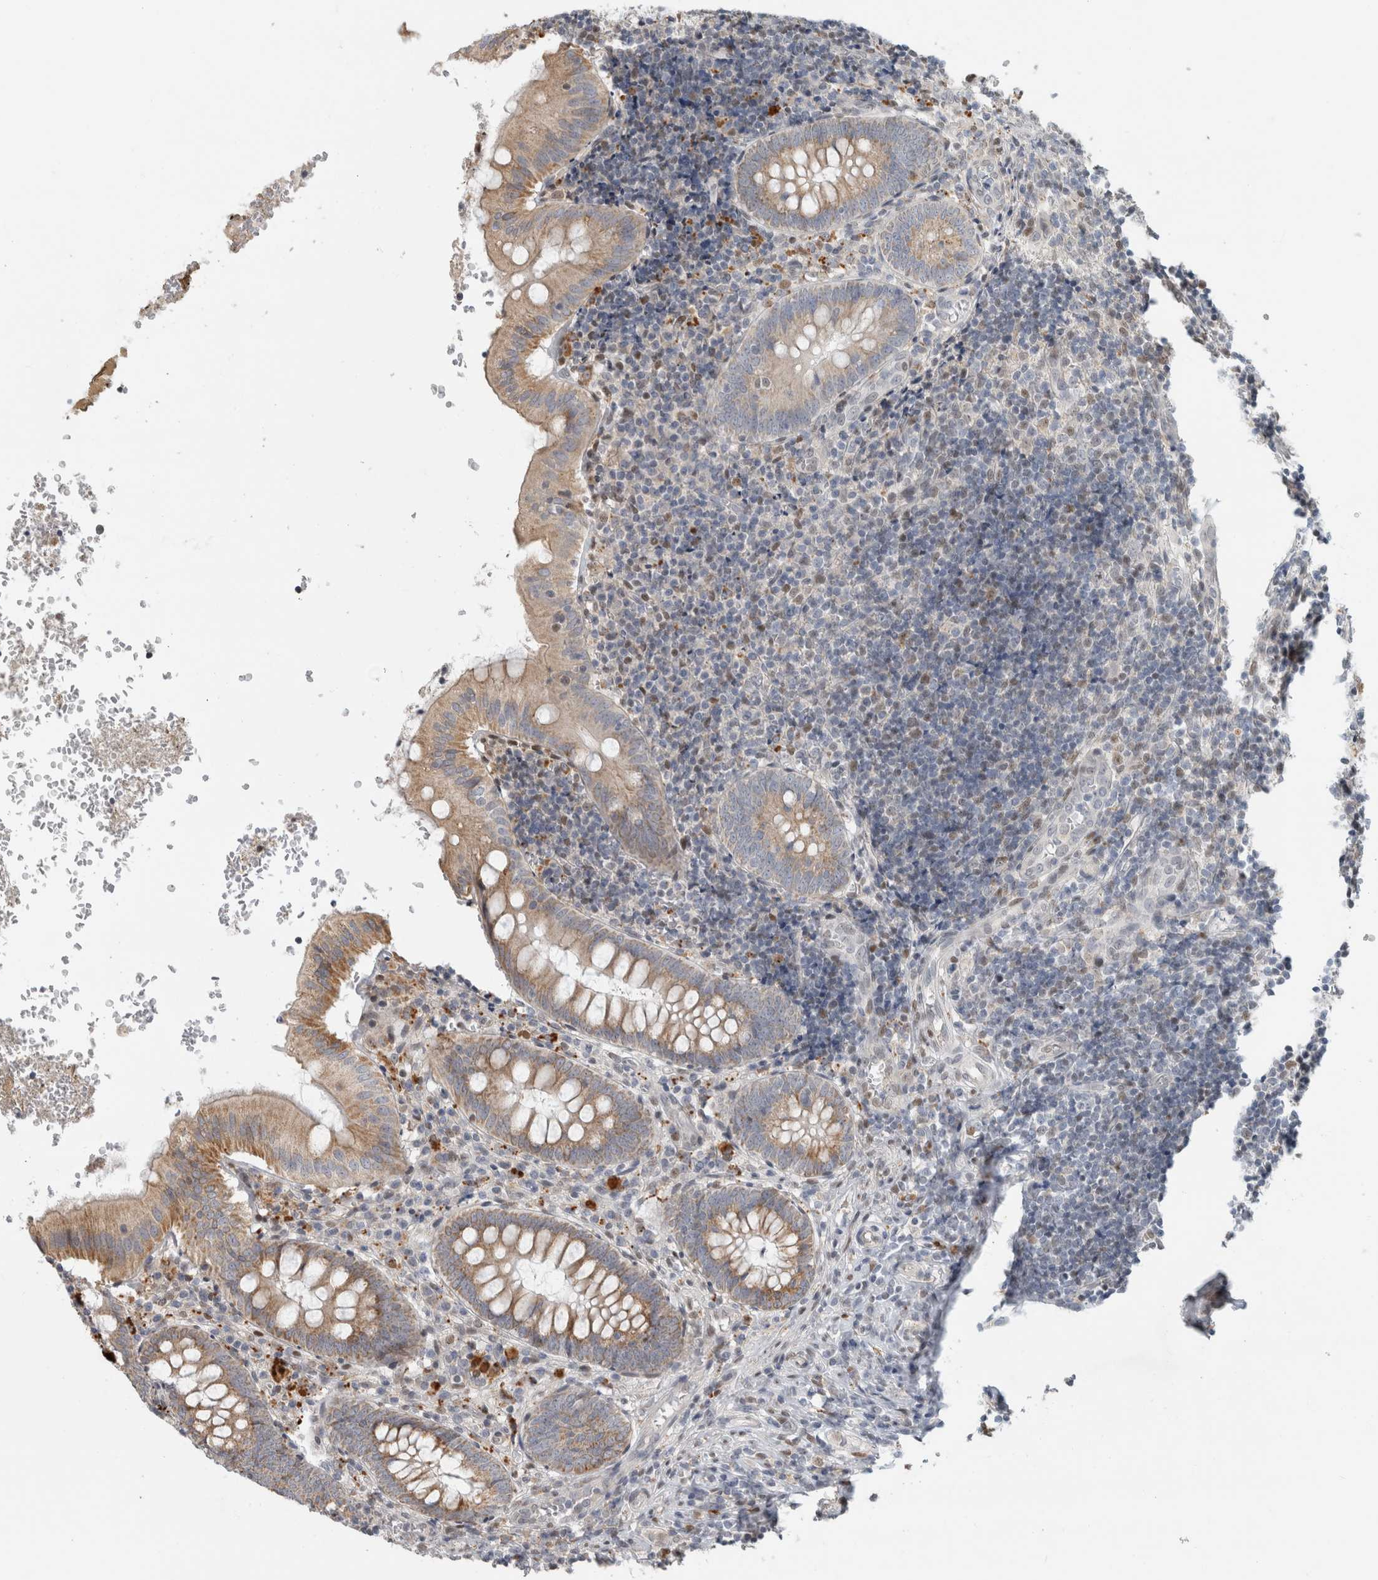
{"staining": {"intensity": "moderate", "quantity": ">75%", "location": "cytoplasmic/membranous"}, "tissue": "appendix", "cell_type": "Glandular cells", "image_type": "normal", "snomed": [{"axis": "morphology", "description": "Normal tissue, NOS"}, {"axis": "topography", "description": "Appendix"}], "caption": "Appendix stained with IHC demonstrates moderate cytoplasmic/membranous staining in about >75% of glandular cells. The protein of interest is stained brown, and the nuclei are stained in blue (DAB (3,3'-diaminobenzidine) IHC with brightfield microscopy, high magnification).", "gene": "NAB2", "patient": {"sex": "male", "age": 8}}